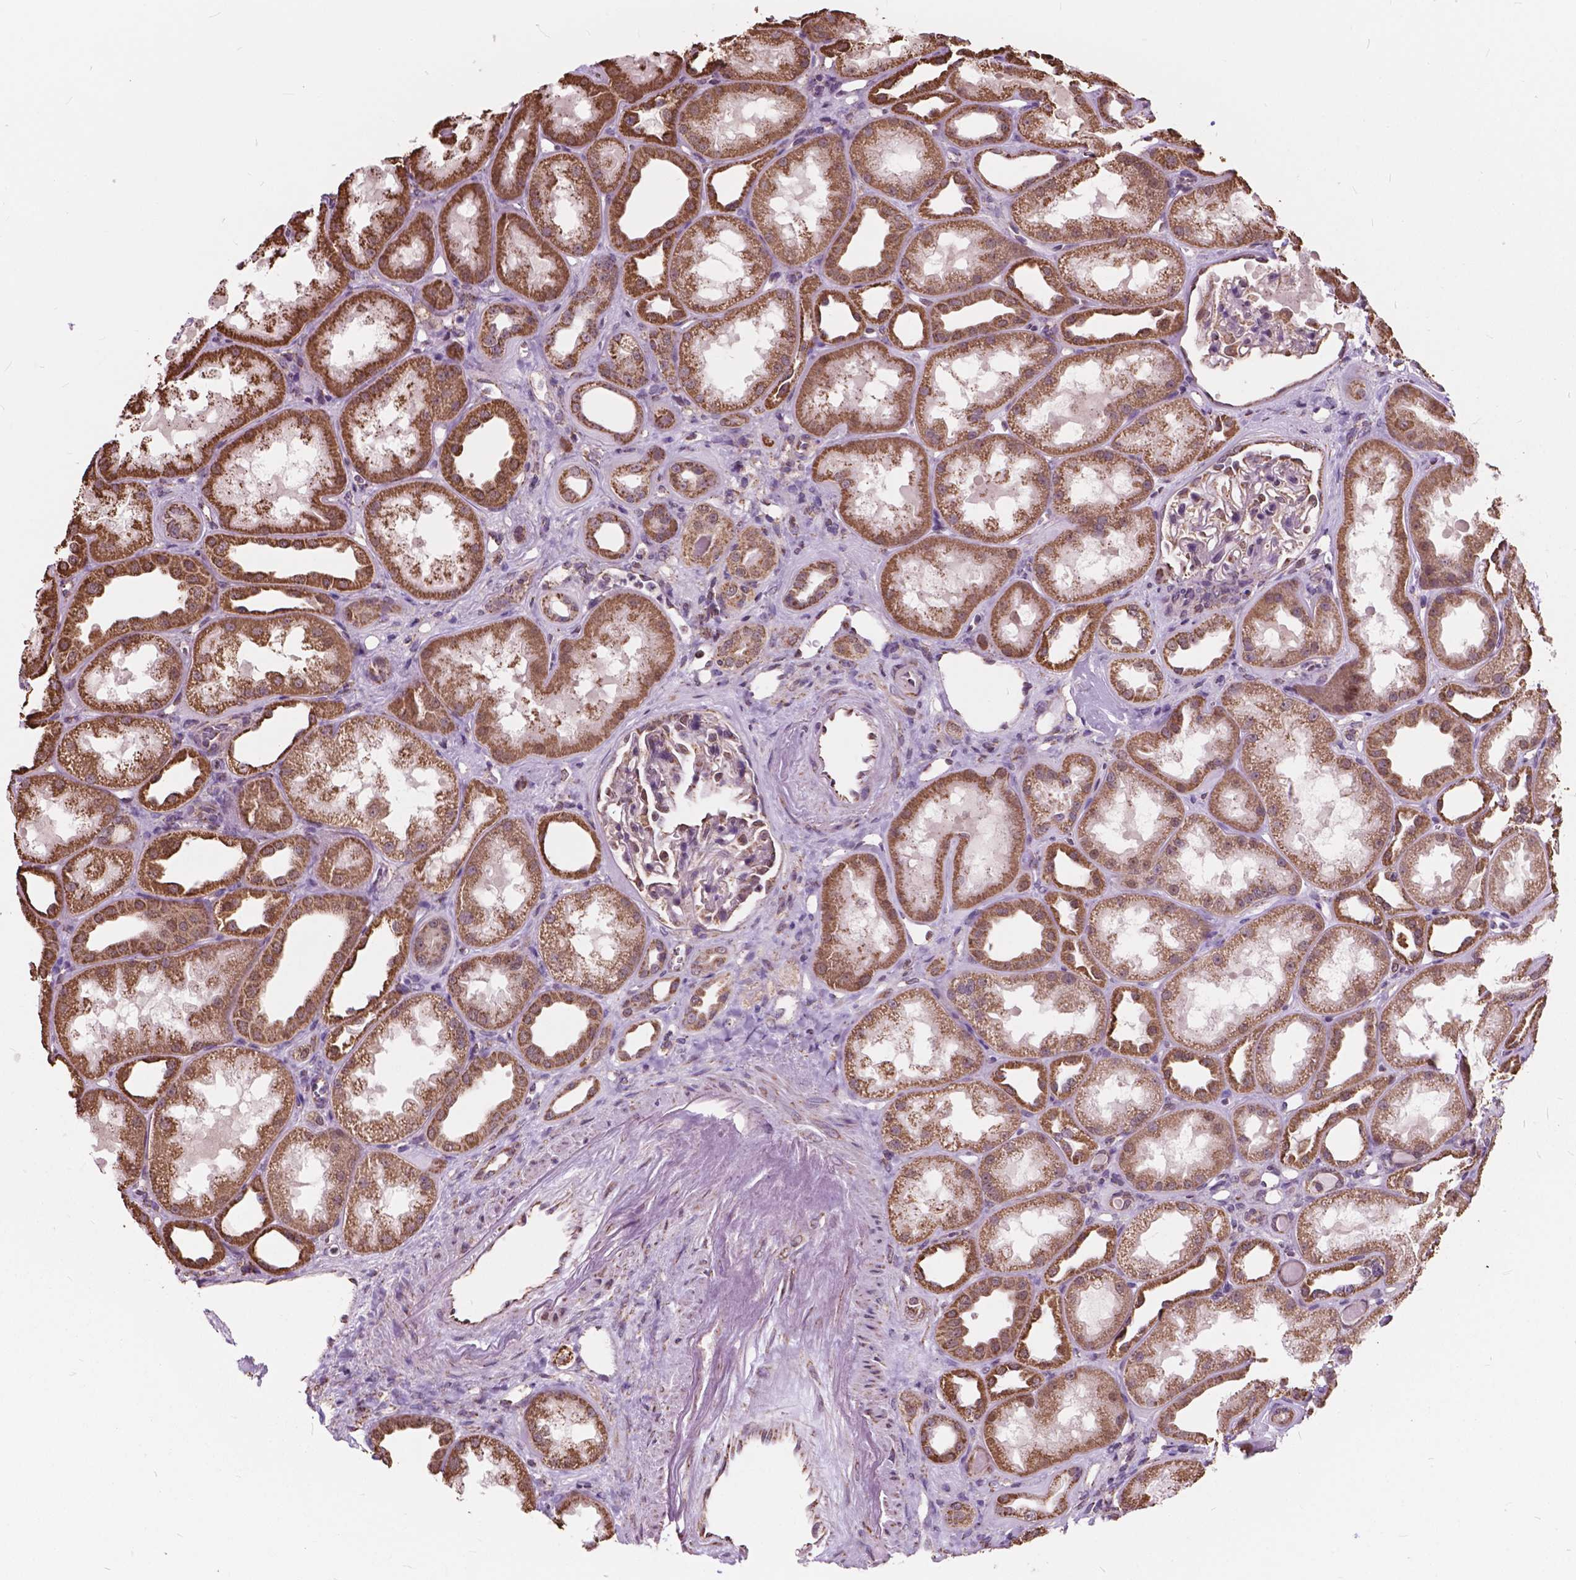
{"staining": {"intensity": "weak", "quantity": "25%-75%", "location": "cytoplasmic/membranous"}, "tissue": "kidney", "cell_type": "Cells in glomeruli", "image_type": "normal", "snomed": [{"axis": "morphology", "description": "Normal tissue, NOS"}, {"axis": "topography", "description": "Kidney"}], "caption": "Immunohistochemistry (IHC) photomicrograph of benign kidney: human kidney stained using immunohistochemistry (IHC) reveals low levels of weak protein expression localized specifically in the cytoplasmic/membranous of cells in glomeruli, appearing as a cytoplasmic/membranous brown color.", "gene": "SCOC", "patient": {"sex": "male", "age": 61}}